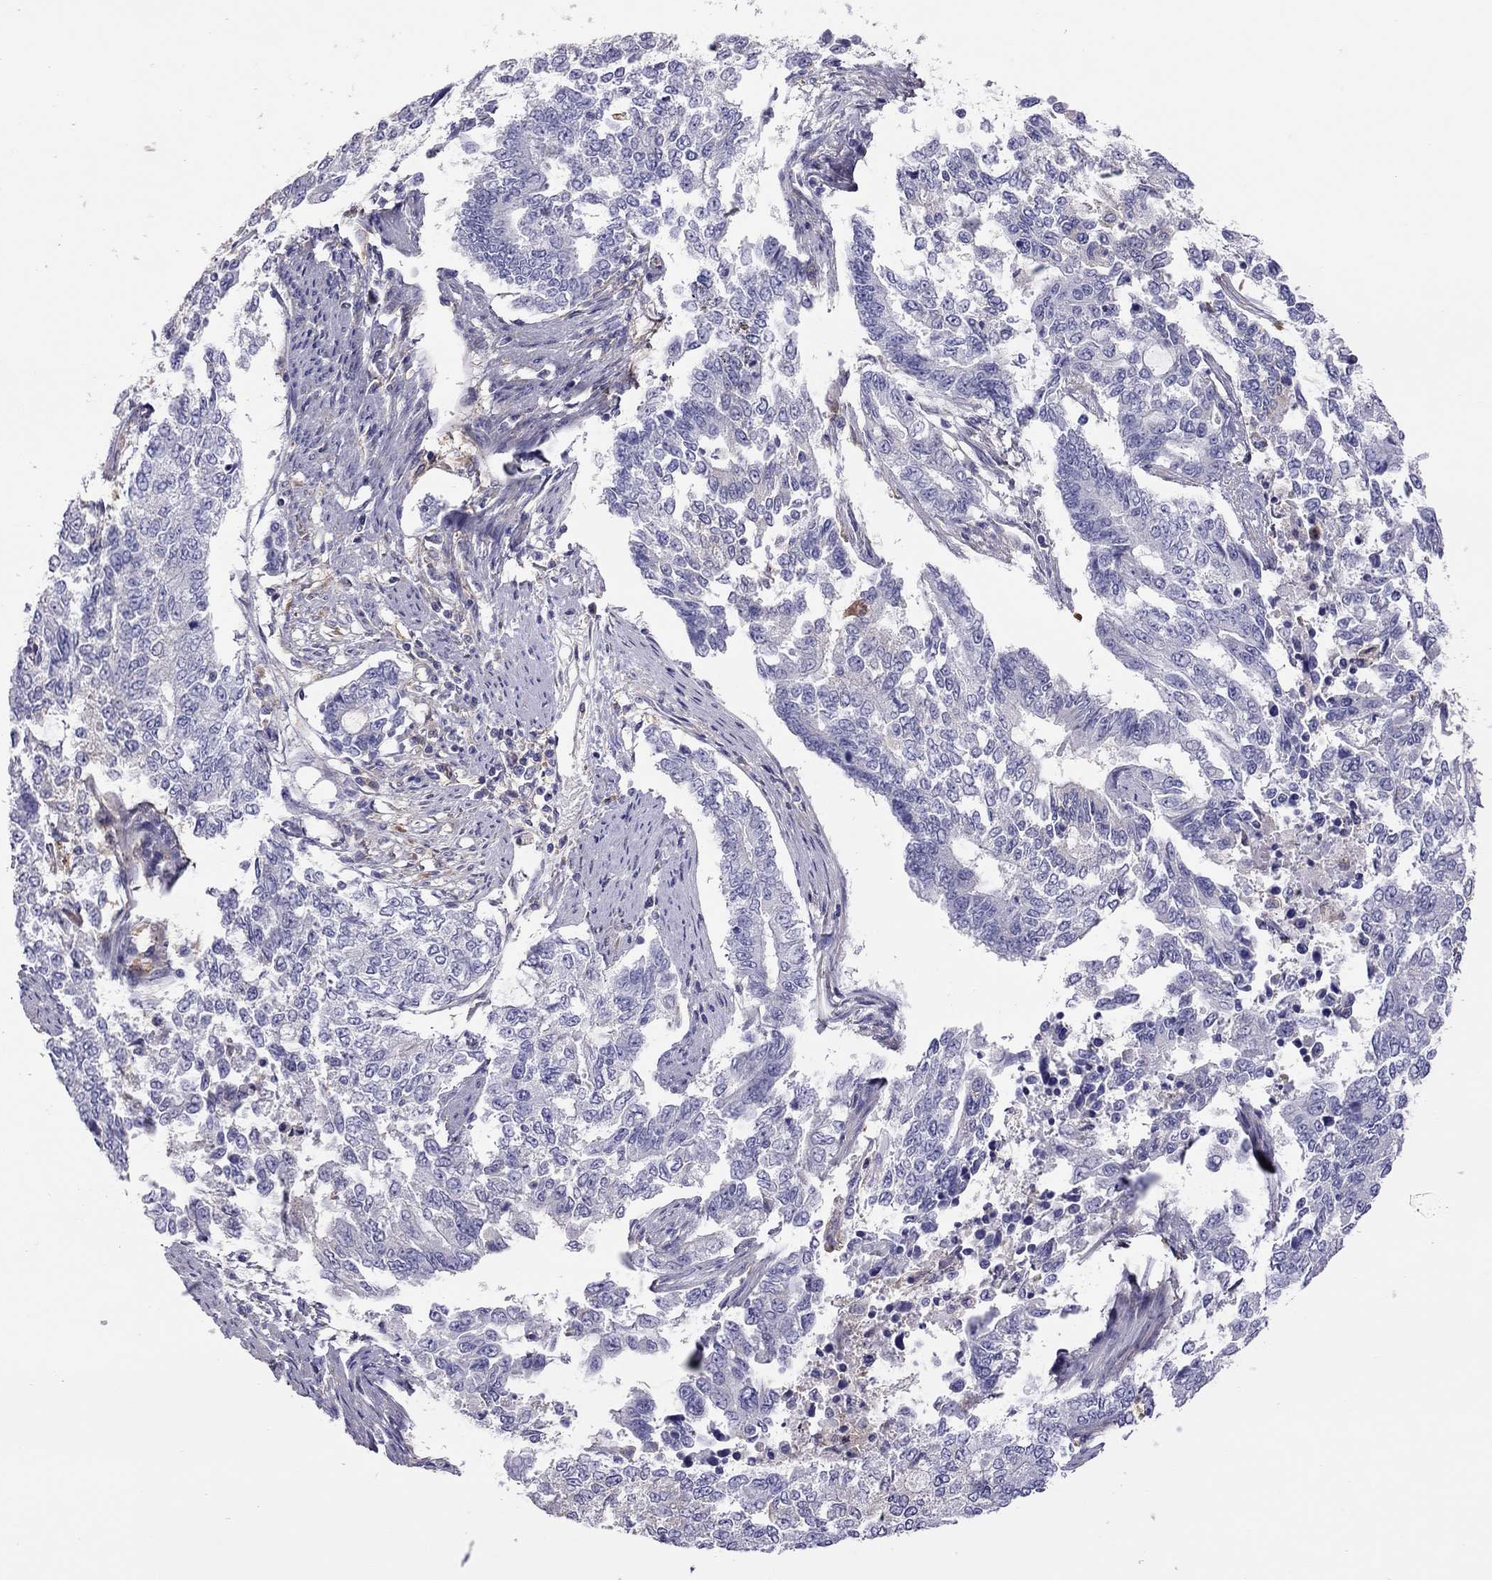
{"staining": {"intensity": "negative", "quantity": "none", "location": "none"}, "tissue": "endometrial cancer", "cell_type": "Tumor cells", "image_type": "cancer", "snomed": [{"axis": "morphology", "description": "Adenocarcinoma, NOS"}, {"axis": "topography", "description": "Uterus"}], "caption": "IHC of endometrial adenocarcinoma demonstrates no positivity in tumor cells.", "gene": "ALOX15B", "patient": {"sex": "female", "age": 59}}